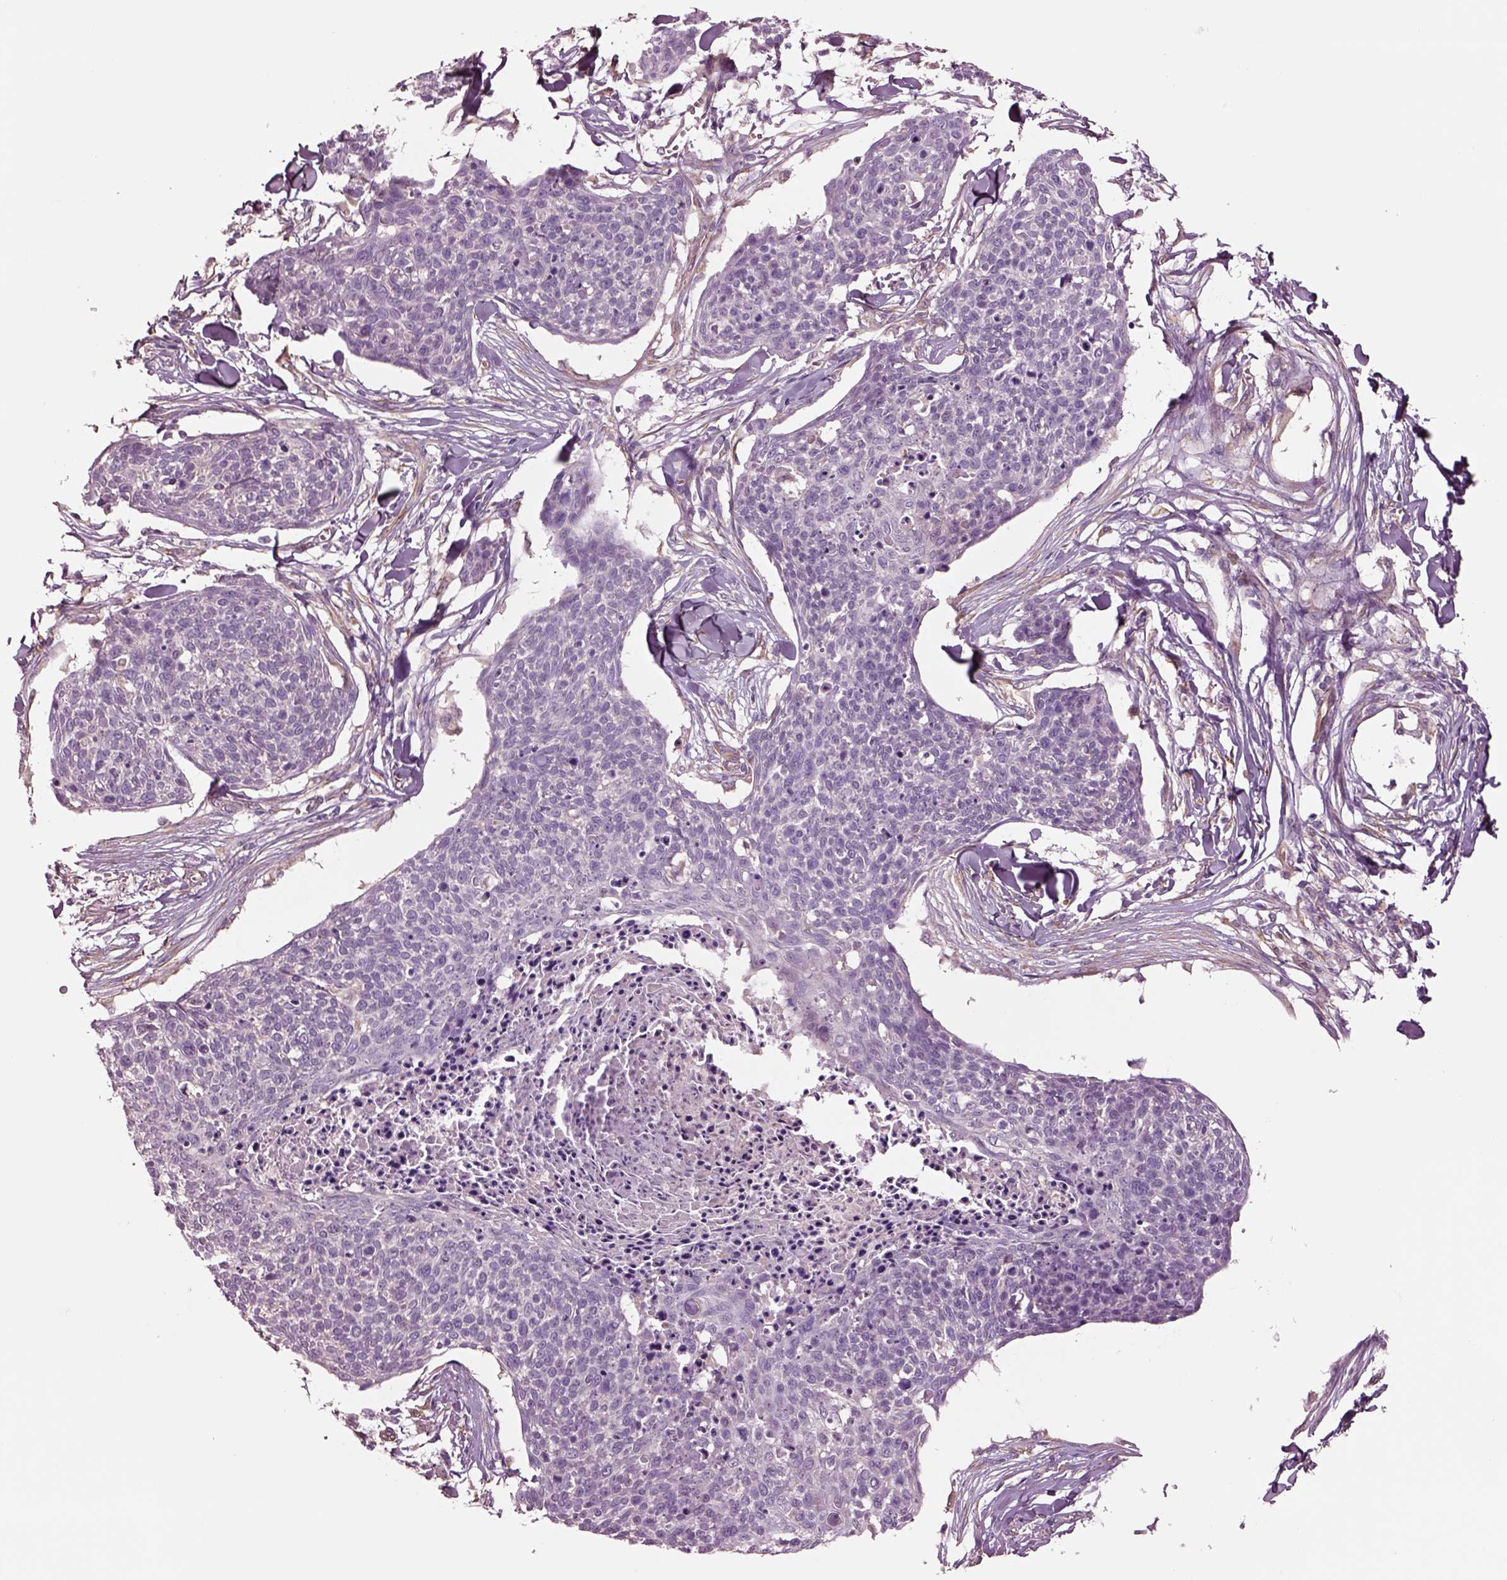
{"staining": {"intensity": "negative", "quantity": "none", "location": "none"}, "tissue": "skin cancer", "cell_type": "Tumor cells", "image_type": "cancer", "snomed": [{"axis": "morphology", "description": "Squamous cell carcinoma, NOS"}, {"axis": "topography", "description": "Skin"}, {"axis": "topography", "description": "Vulva"}], "caption": "Immunohistochemical staining of human skin cancer (squamous cell carcinoma) reveals no significant expression in tumor cells. Nuclei are stained in blue.", "gene": "HTR1B", "patient": {"sex": "female", "age": 75}}